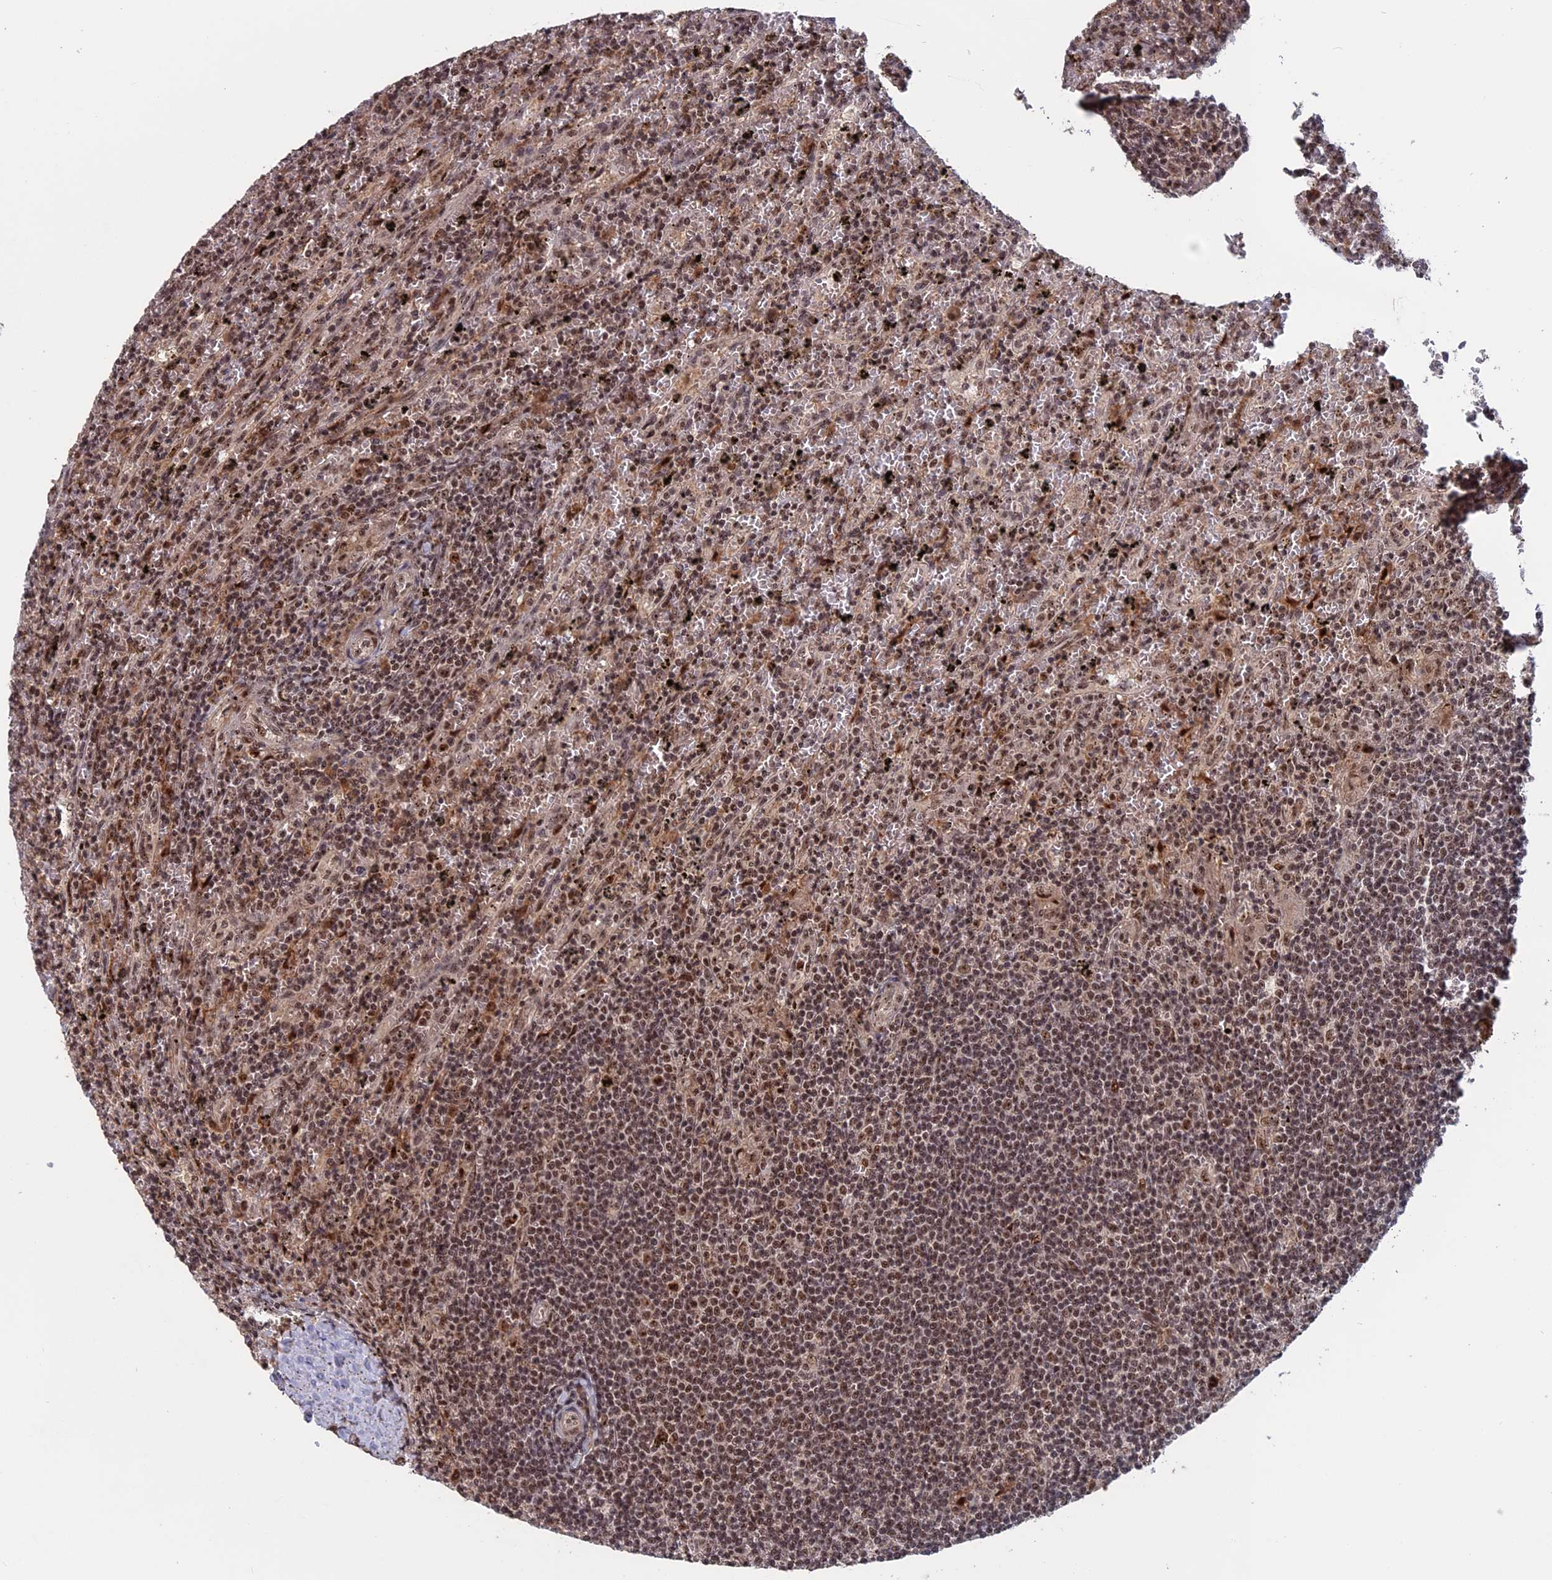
{"staining": {"intensity": "moderate", "quantity": ">75%", "location": "nuclear"}, "tissue": "lymphoma", "cell_type": "Tumor cells", "image_type": "cancer", "snomed": [{"axis": "morphology", "description": "Malignant lymphoma, non-Hodgkin's type, Low grade"}, {"axis": "topography", "description": "Spleen"}], "caption": "Protein expression analysis of human low-grade malignant lymphoma, non-Hodgkin's type reveals moderate nuclear positivity in approximately >75% of tumor cells.", "gene": "CACTIN", "patient": {"sex": "male", "age": 76}}